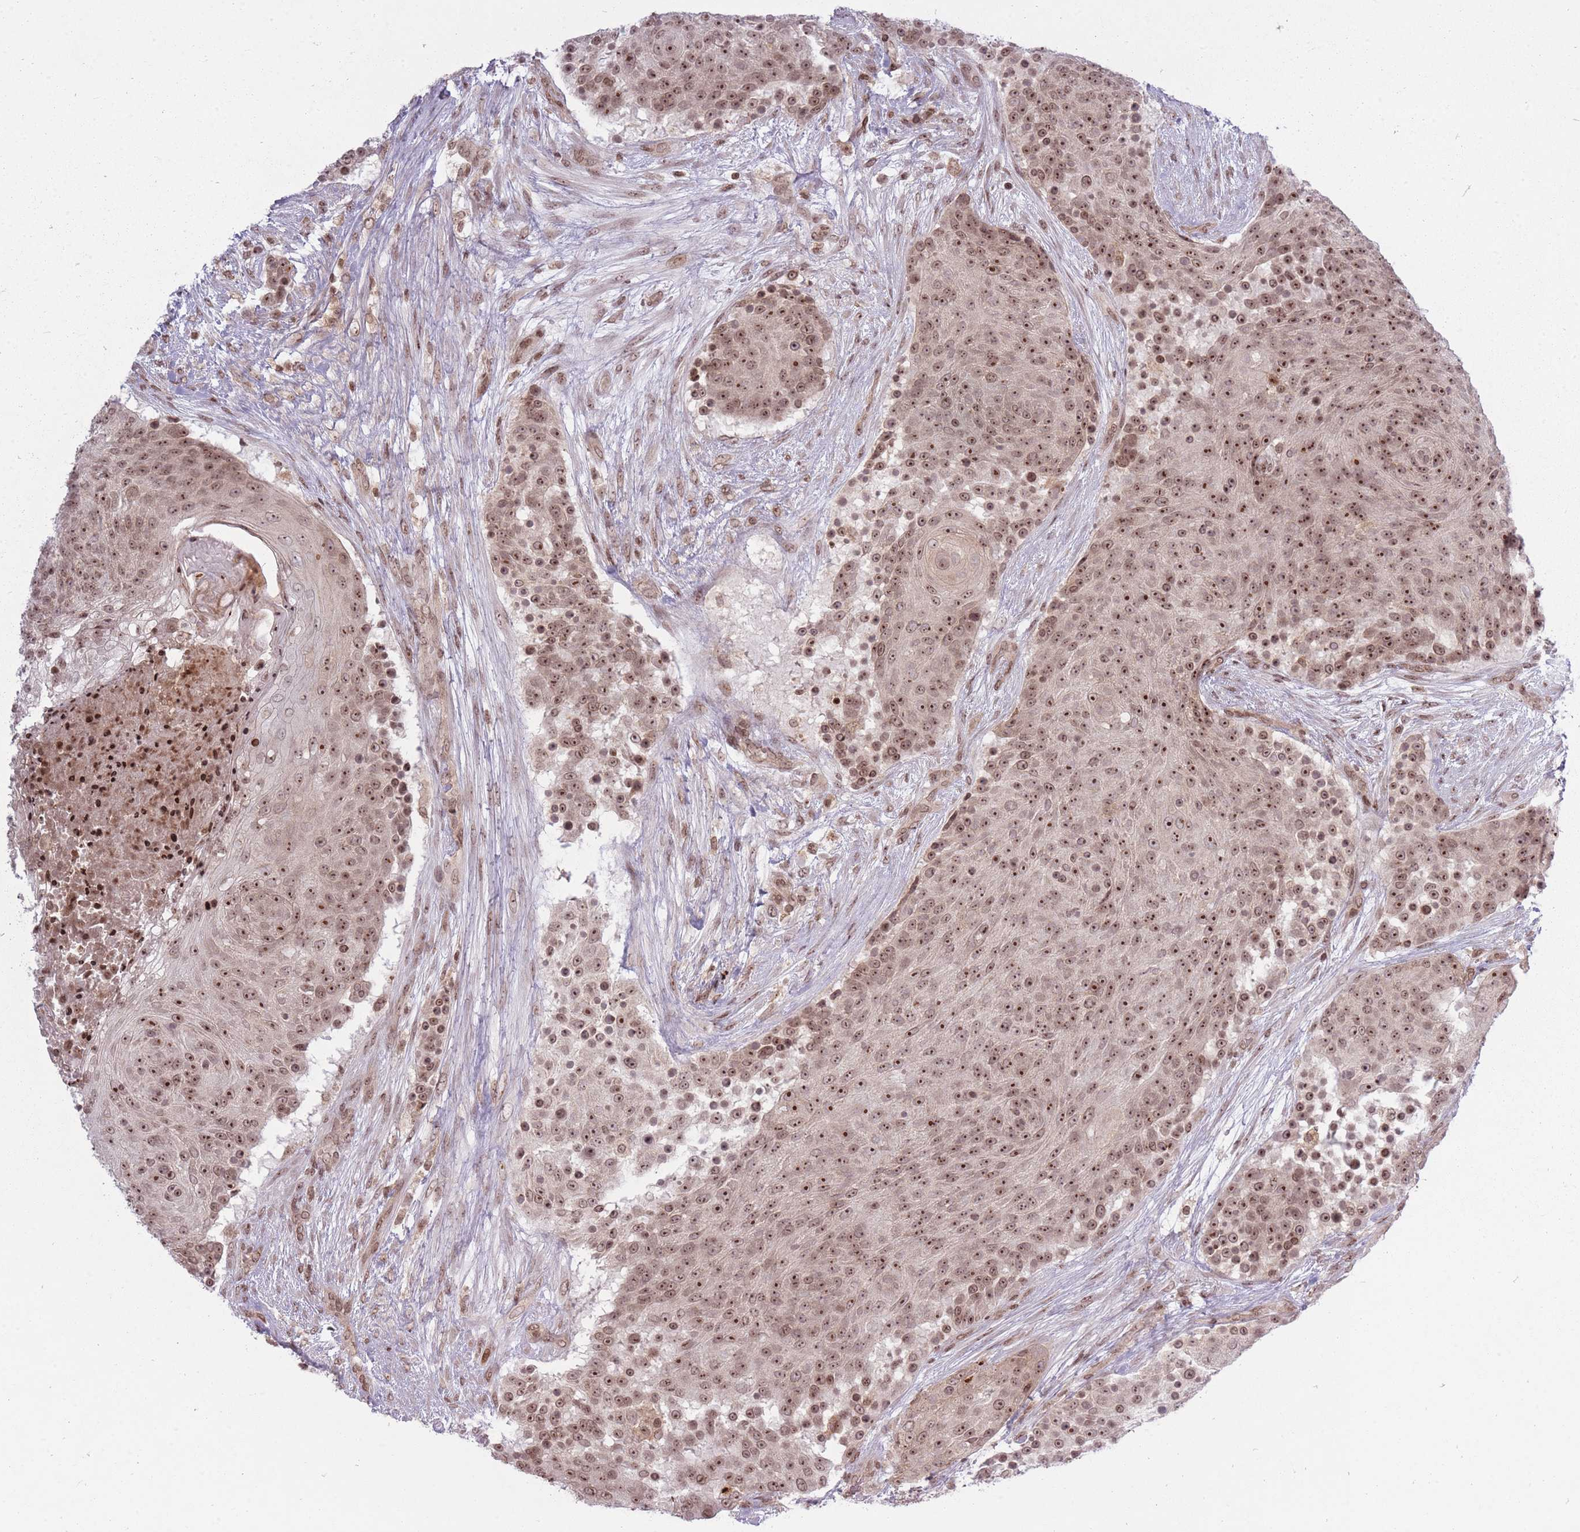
{"staining": {"intensity": "strong", "quantity": ">75%", "location": "nuclear"}, "tissue": "urothelial cancer", "cell_type": "Tumor cells", "image_type": "cancer", "snomed": [{"axis": "morphology", "description": "Urothelial carcinoma, High grade"}, {"axis": "topography", "description": "Urinary bladder"}], "caption": "An image showing strong nuclear positivity in about >75% of tumor cells in high-grade urothelial carcinoma, as visualized by brown immunohistochemical staining.", "gene": "TMC6", "patient": {"sex": "female", "age": 63}}